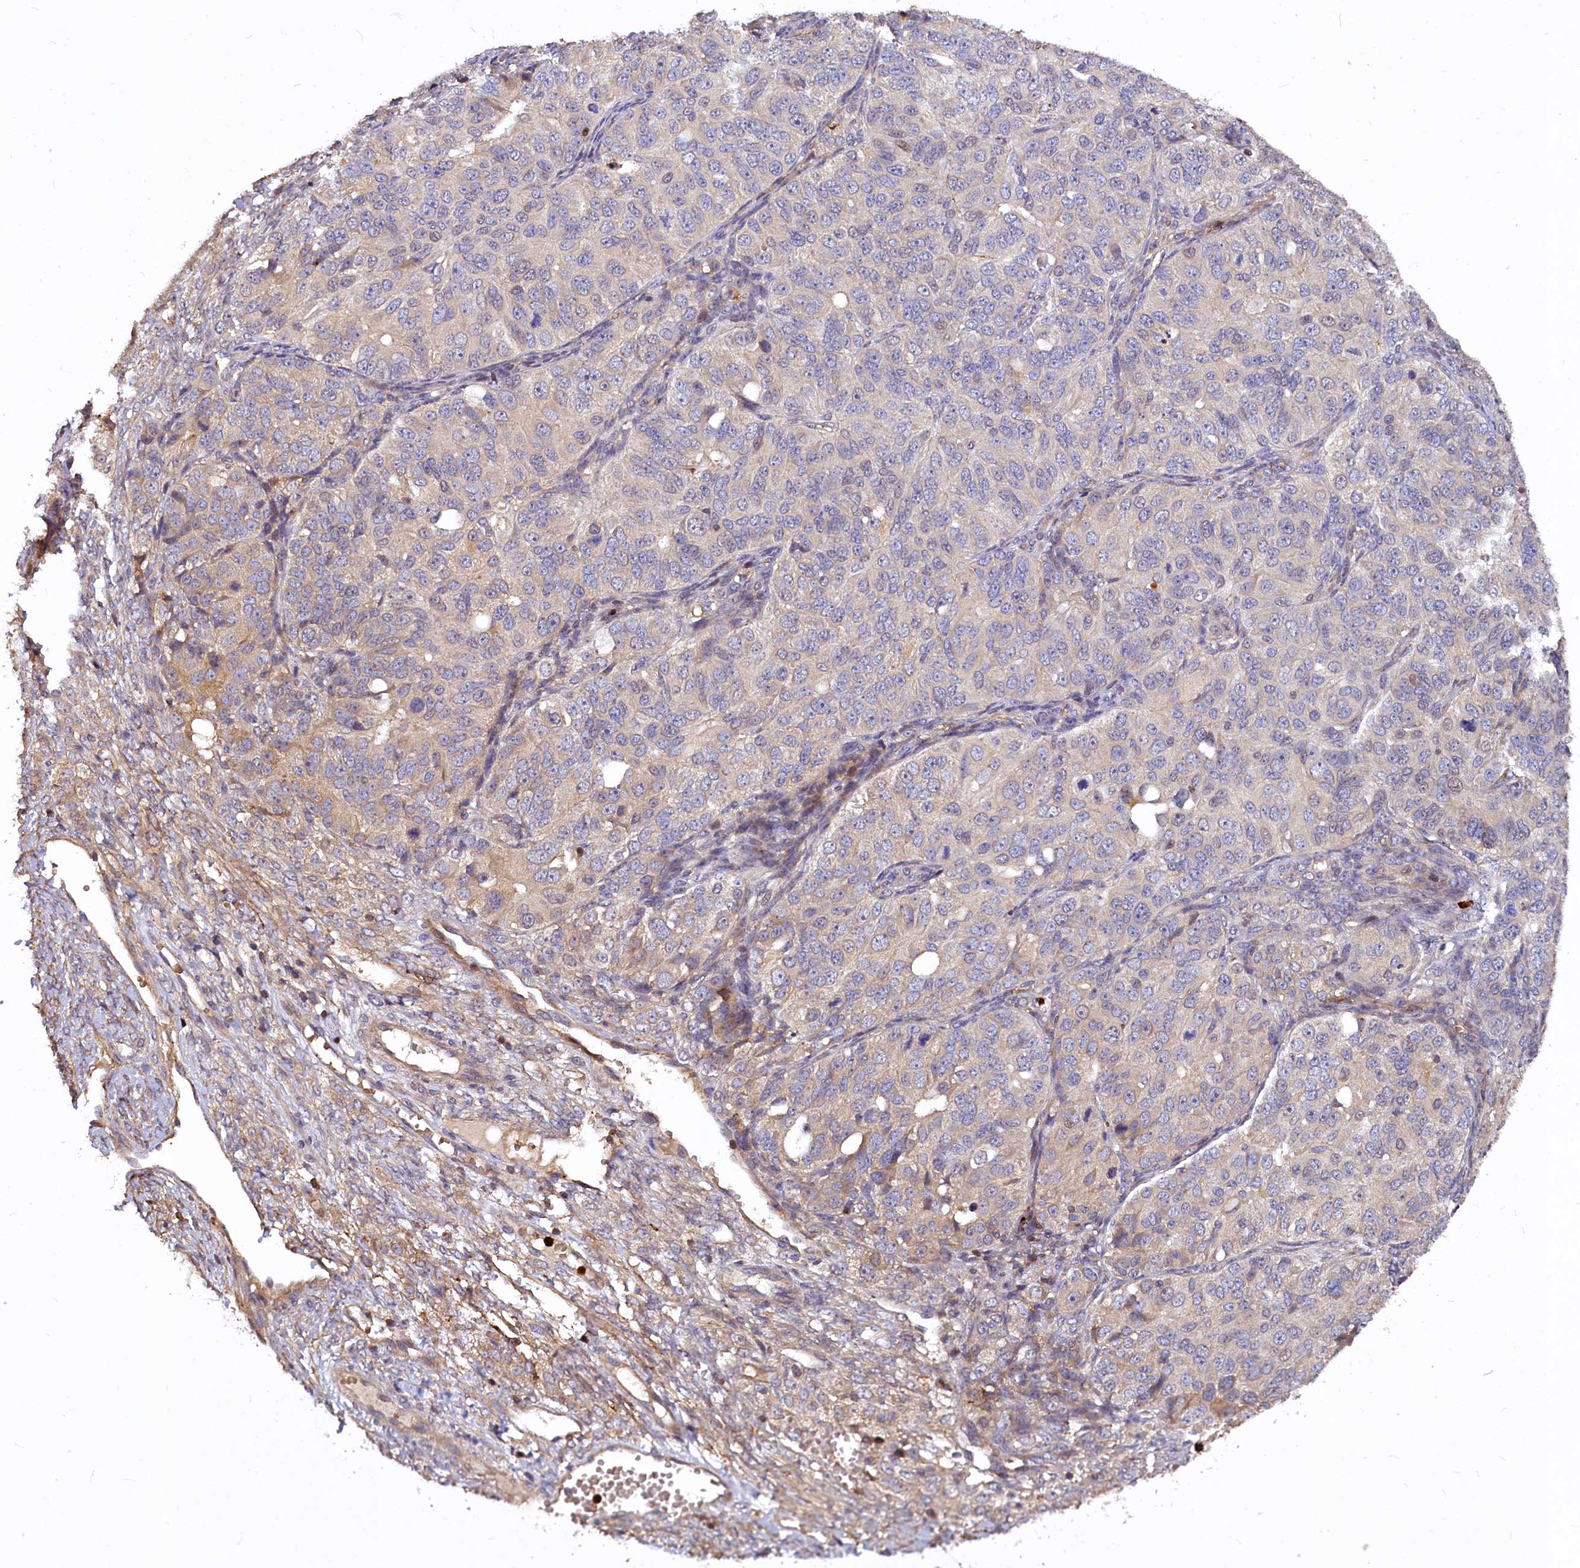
{"staining": {"intensity": "moderate", "quantity": "<25%", "location": "cytoplasmic/membranous"}, "tissue": "ovarian cancer", "cell_type": "Tumor cells", "image_type": "cancer", "snomed": [{"axis": "morphology", "description": "Carcinoma, endometroid"}, {"axis": "topography", "description": "Ovary"}], "caption": "Ovarian cancer stained for a protein (brown) reveals moderate cytoplasmic/membranous positive expression in about <25% of tumor cells.", "gene": "ATG101", "patient": {"sex": "female", "age": 51}}